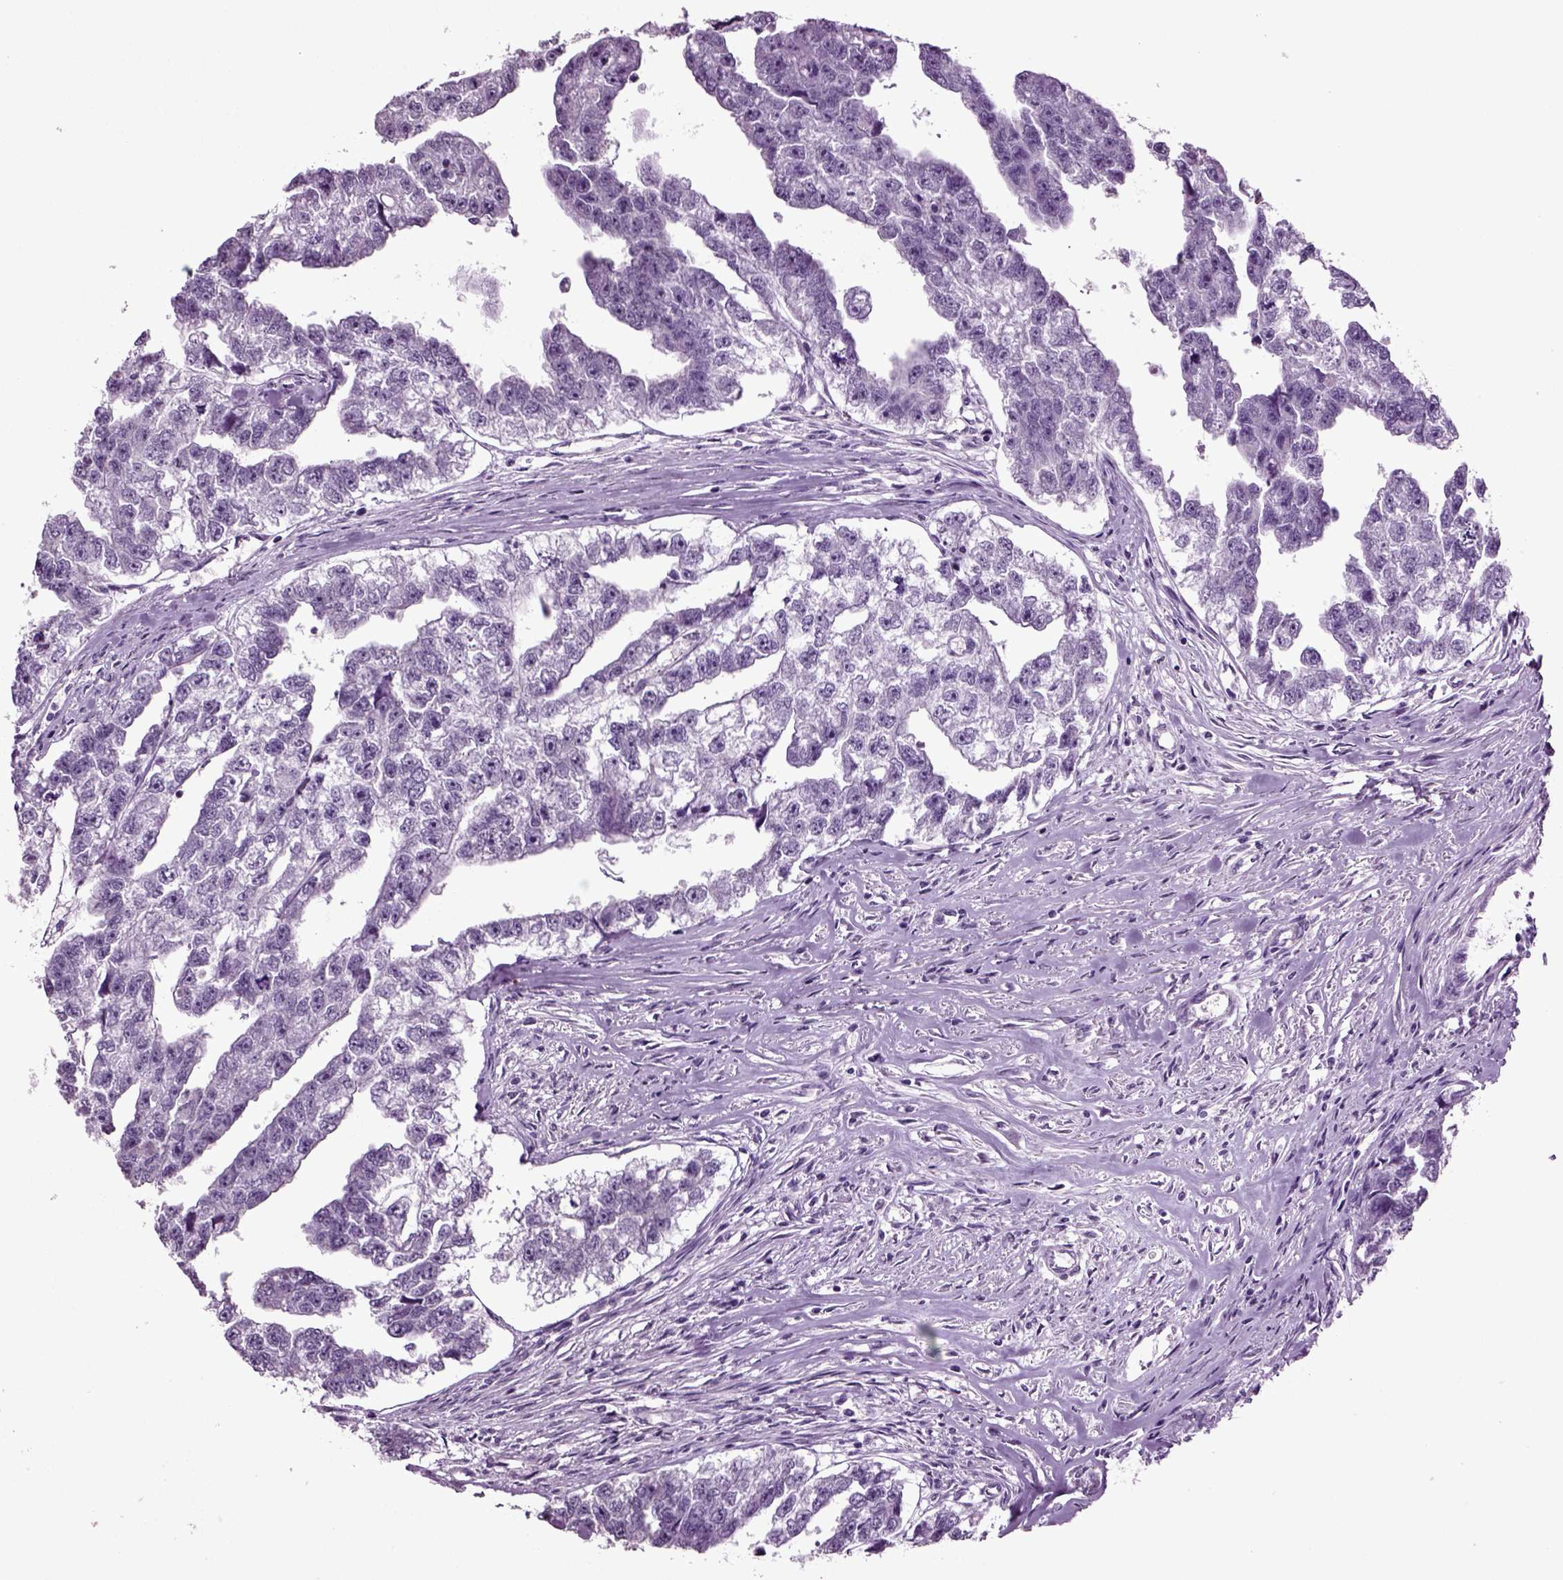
{"staining": {"intensity": "negative", "quantity": "none", "location": "none"}, "tissue": "testis cancer", "cell_type": "Tumor cells", "image_type": "cancer", "snomed": [{"axis": "morphology", "description": "Carcinoma, Embryonal, NOS"}, {"axis": "morphology", "description": "Teratoma, malignant, NOS"}, {"axis": "topography", "description": "Testis"}], "caption": "This is an immunohistochemistry photomicrograph of human testis cancer (teratoma (malignant)). There is no expression in tumor cells.", "gene": "SLC17A6", "patient": {"sex": "male", "age": 44}}